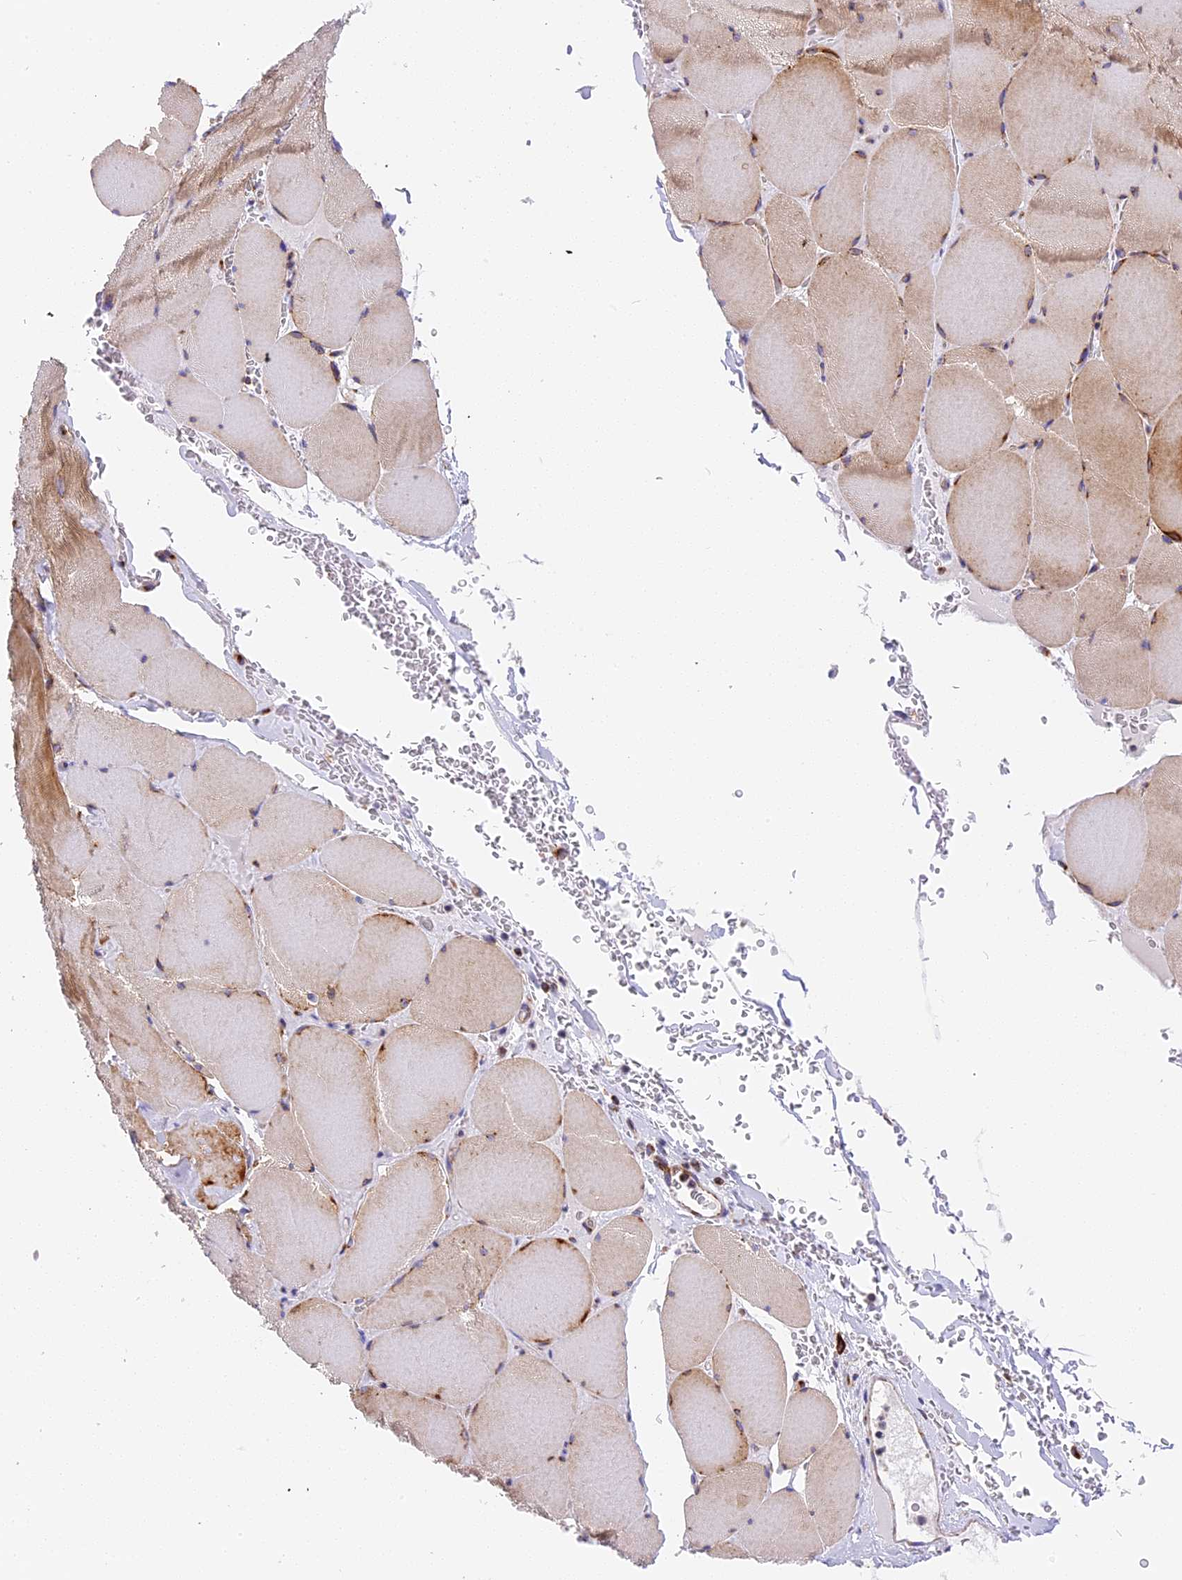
{"staining": {"intensity": "moderate", "quantity": ">75%", "location": "cytoplasmic/membranous"}, "tissue": "skeletal muscle", "cell_type": "Myocytes", "image_type": "normal", "snomed": [{"axis": "morphology", "description": "Normal tissue, NOS"}, {"axis": "topography", "description": "Skeletal muscle"}, {"axis": "topography", "description": "Head-Neck"}], "caption": "Immunohistochemistry (IHC) (DAB) staining of normal human skeletal muscle exhibits moderate cytoplasmic/membranous protein positivity in about >75% of myocytes. (Stains: DAB (3,3'-diaminobenzidine) in brown, nuclei in blue, Microscopy: brightfield microscopy at high magnification).", "gene": "MRAS", "patient": {"sex": "male", "age": 66}}